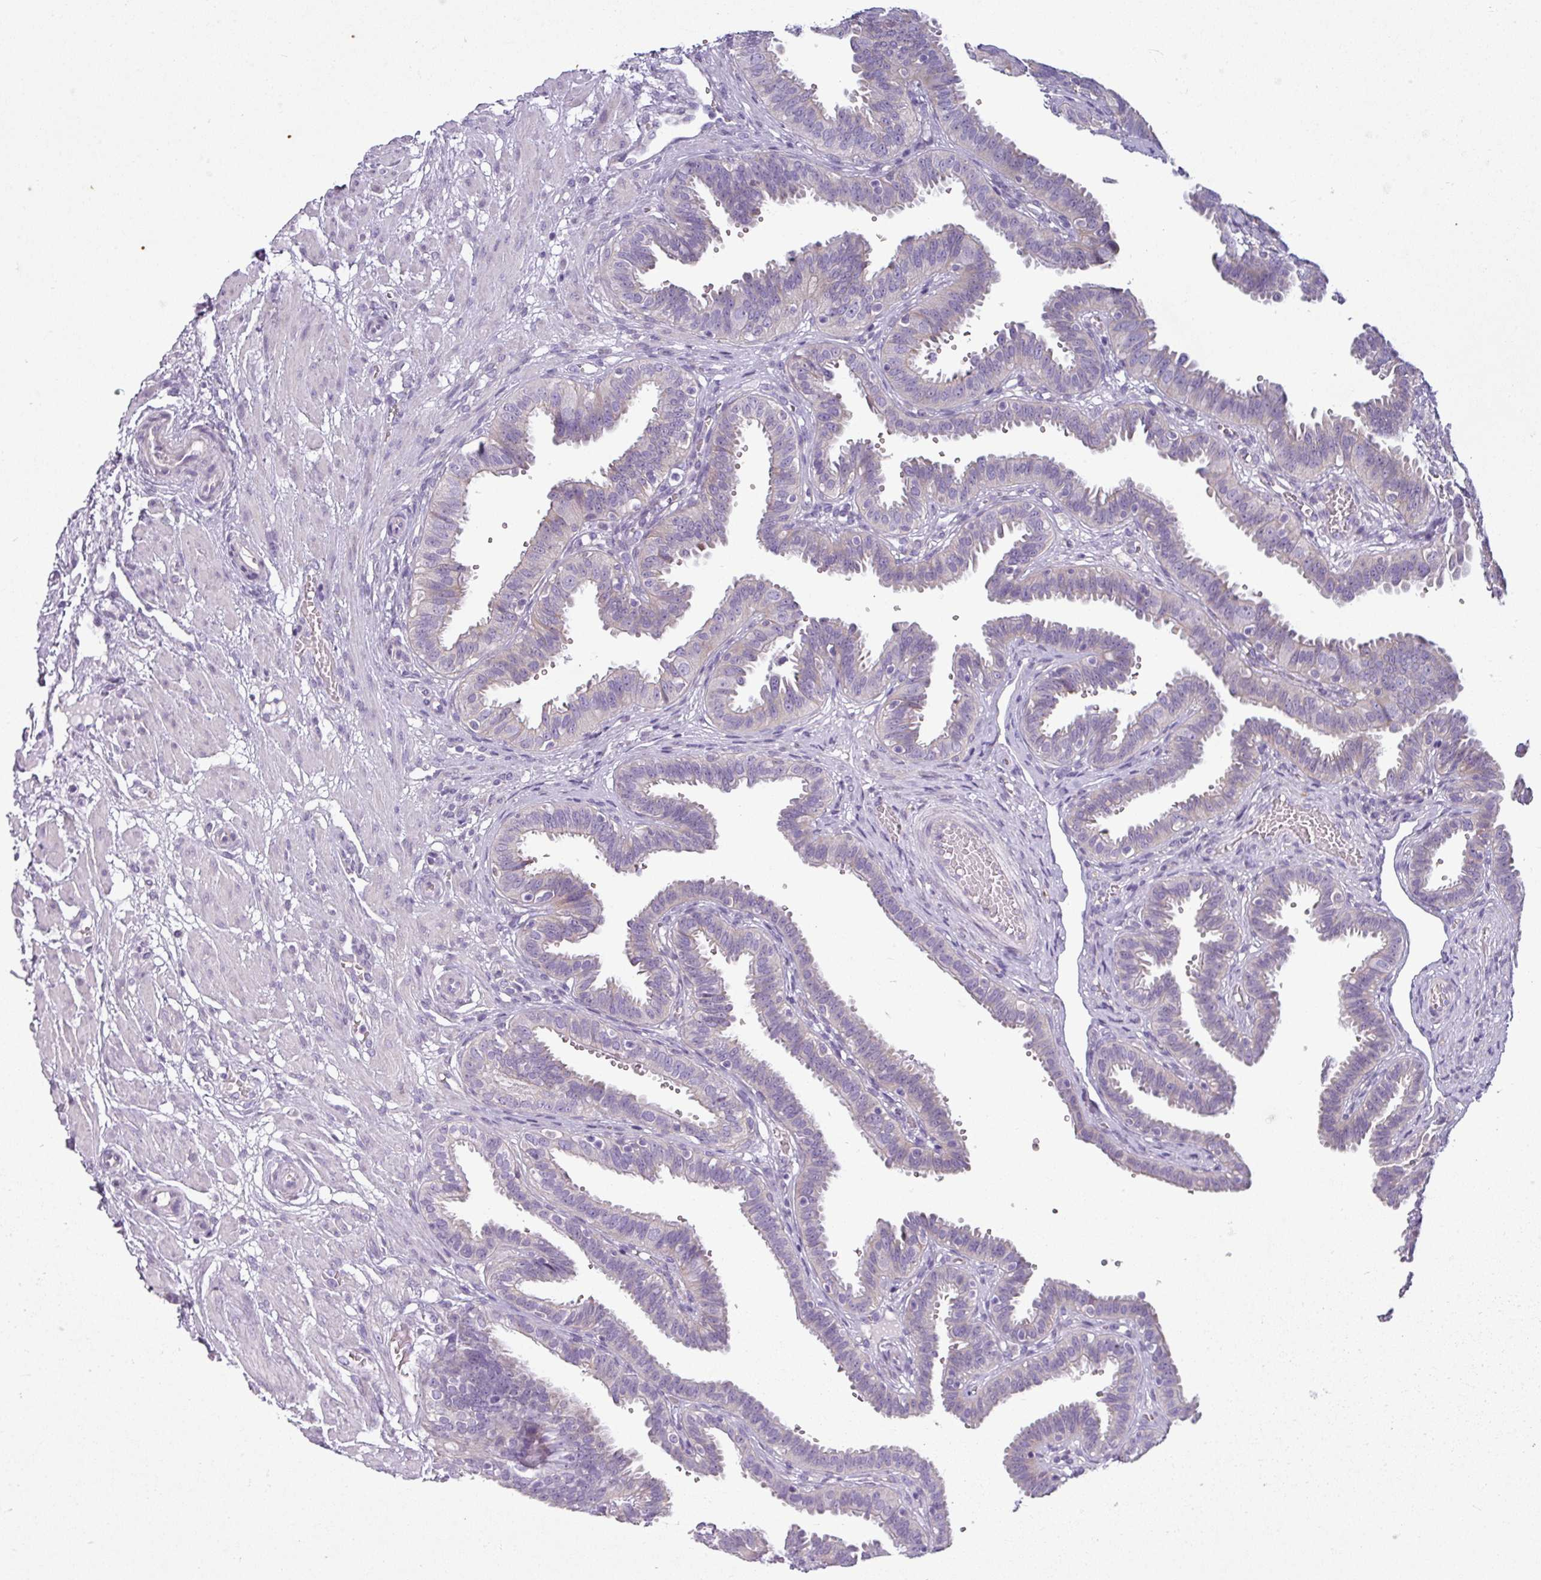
{"staining": {"intensity": "negative", "quantity": "none", "location": "none"}, "tissue": "fallopian tube", "cell_type": "Glandular cells", "image_type": "normal", "snomed": [{"axis": "morphology", "description": "Normal tissue, NOS"}, {"axis": "topography", "description": "Fallopian tube"}], "caption": "This micrograph is of benign fallopian tube stained with IHC to label a protein in brown with the nuclei are counter-stained blue. There is no positivity in glandular cells.", "gene": "TOR1AIP2", "patient": {"sex": "female", "age": 37}}